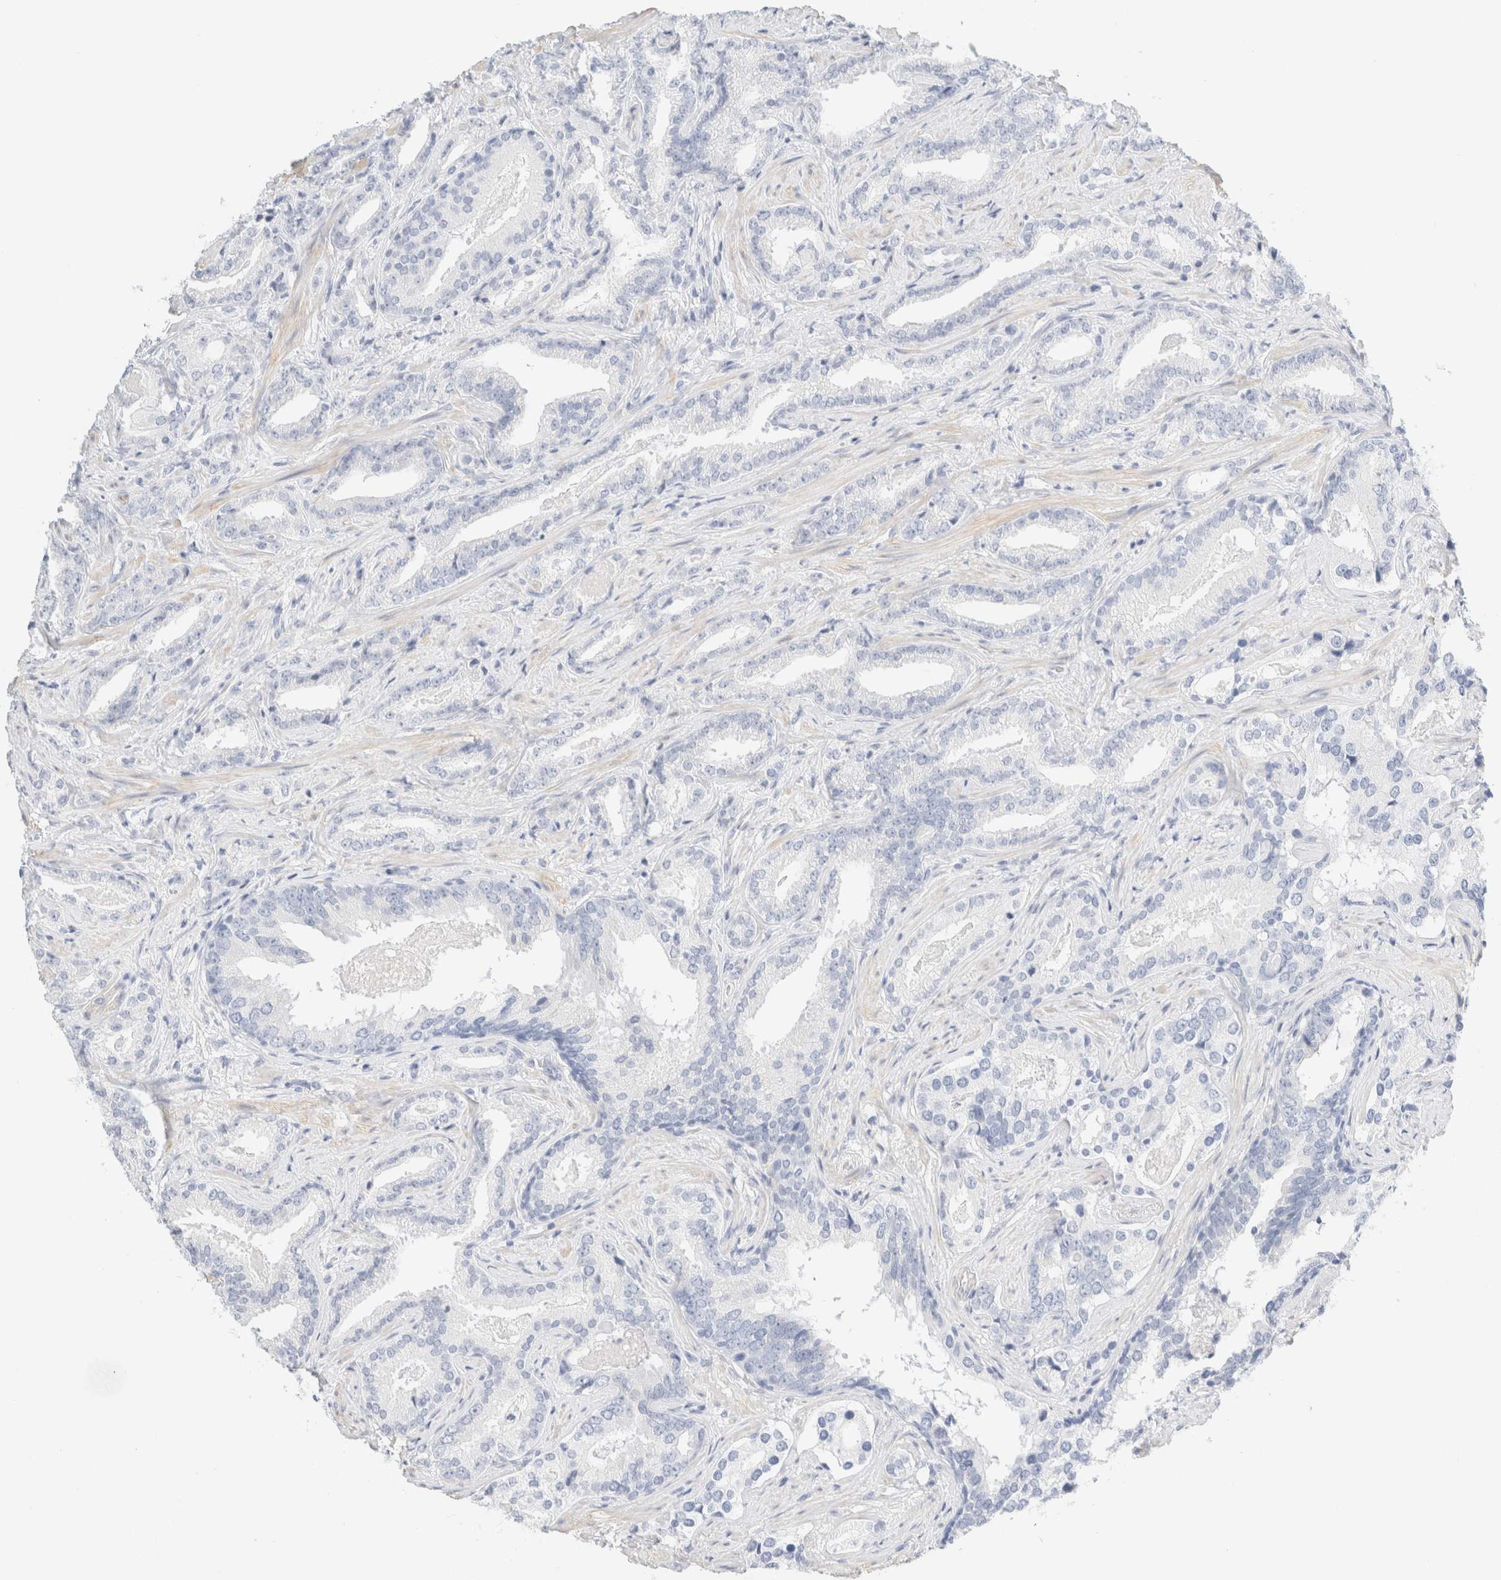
{"staining": {"intensity": "negative", "quantity": "none", "location": "none"}, "tissue": "prostate cancer", "cell_type": "Tumor cells", "image_type": "cancer", "snomed": [{"axis": "morphology", "description": "Adenocarcinoma, Low grade"}, {"axis": "topography", "description": "Prostate"}], "caption": "Adenocarcinoma (low-grade) (prostate) was stained to show a protein in brown. There is no significant positivity in tumor cells.", "gene": "DPYS", "patient": {"sex": "male", "age": 67}}